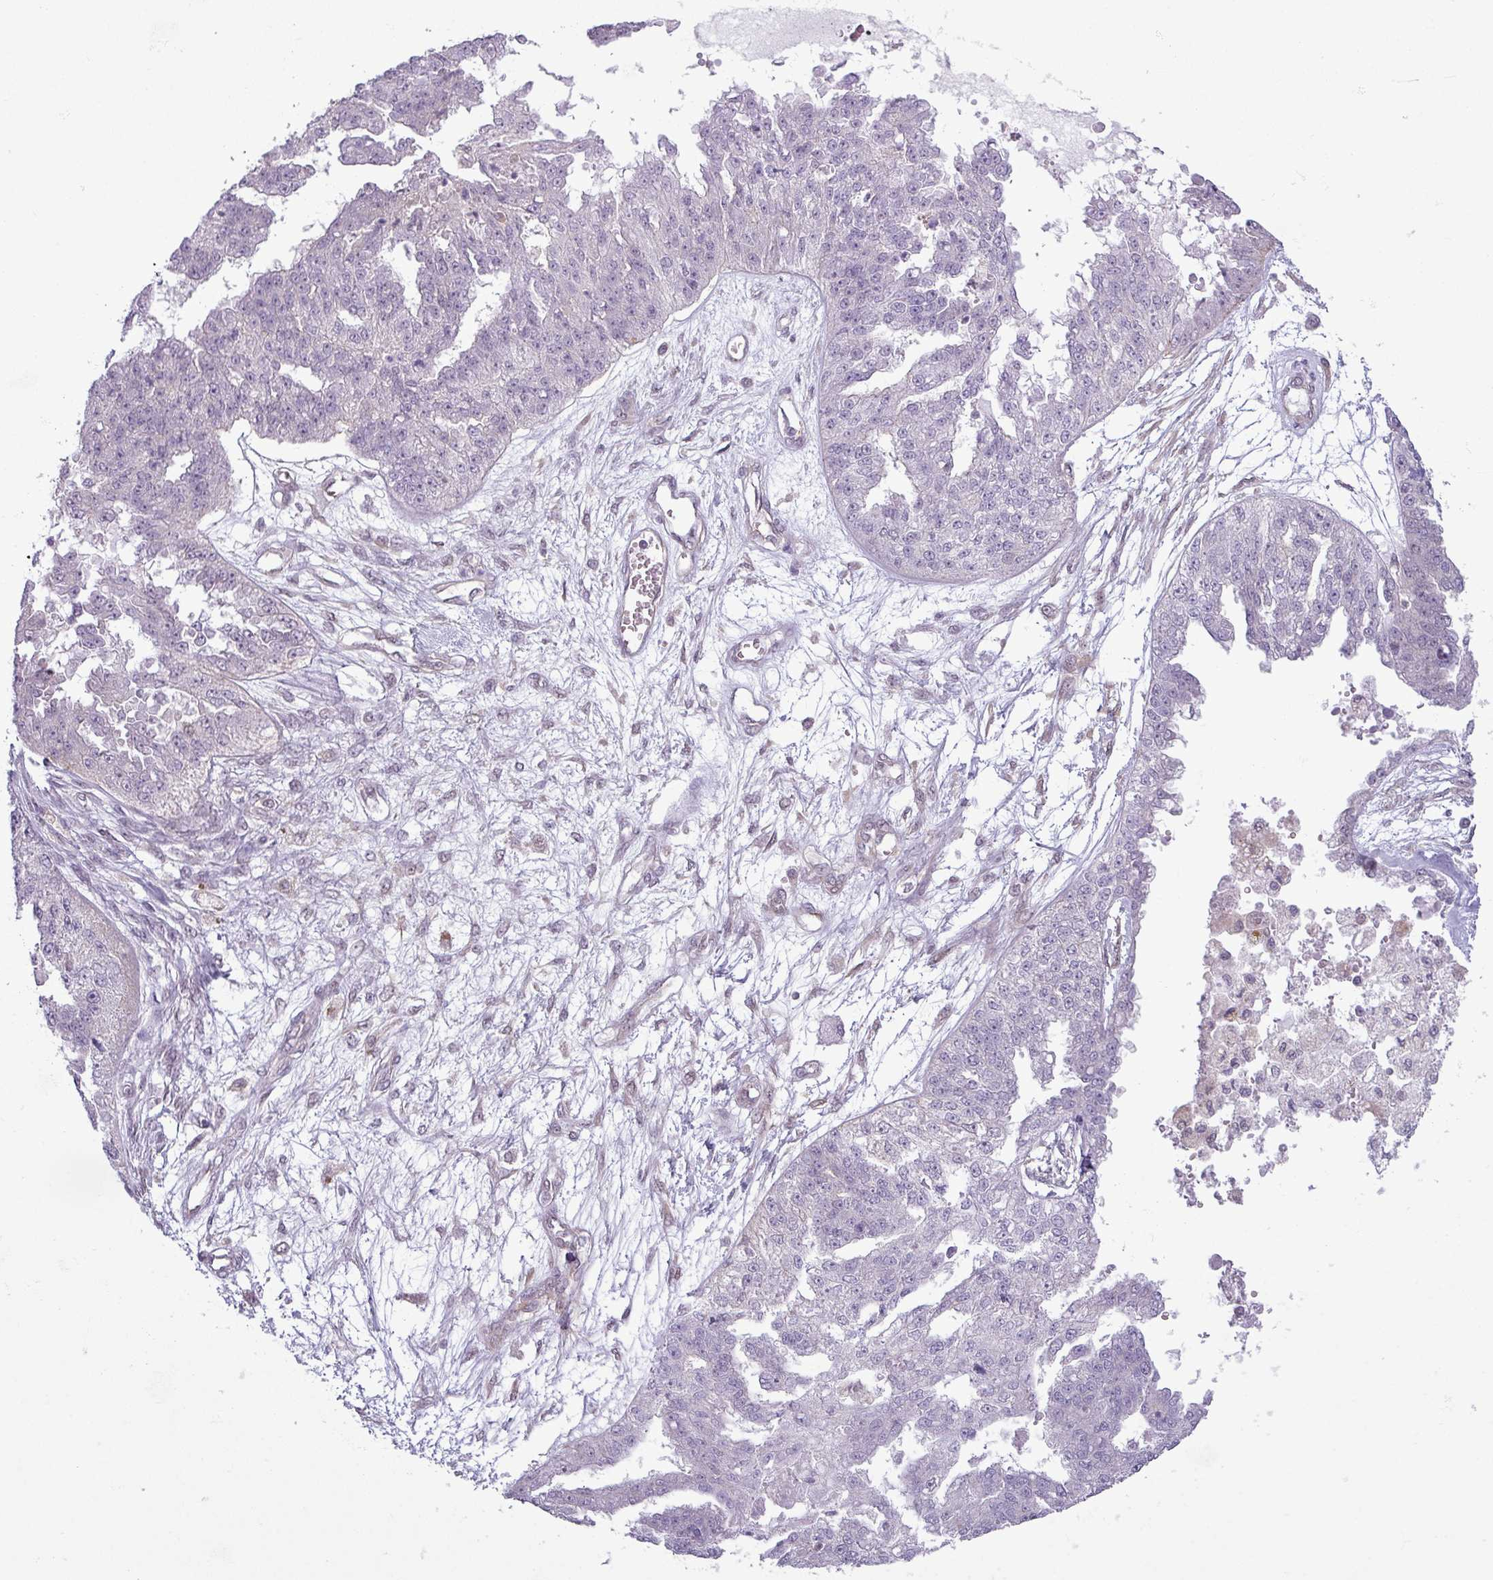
{"staining": {"intensity": "negative", "quantity": "none", "location": "none"}, "tissue": "ovarian cancer", "cell_type": "Tumor cells", "image_type": "cancer", "snomed": [{"axis": "morphology", "description": "Cystadenocarcinoma, serous, NOS"}, {"axis": "topography", "description": "Ovary"}], "caption": "Immunohistochemical staining of serous cystadenocarcinoma (ovarian) shows no significant staining in tumor cells.", "gene": "CCDC144A", "patient": {"sex": "female", "age": 58}}